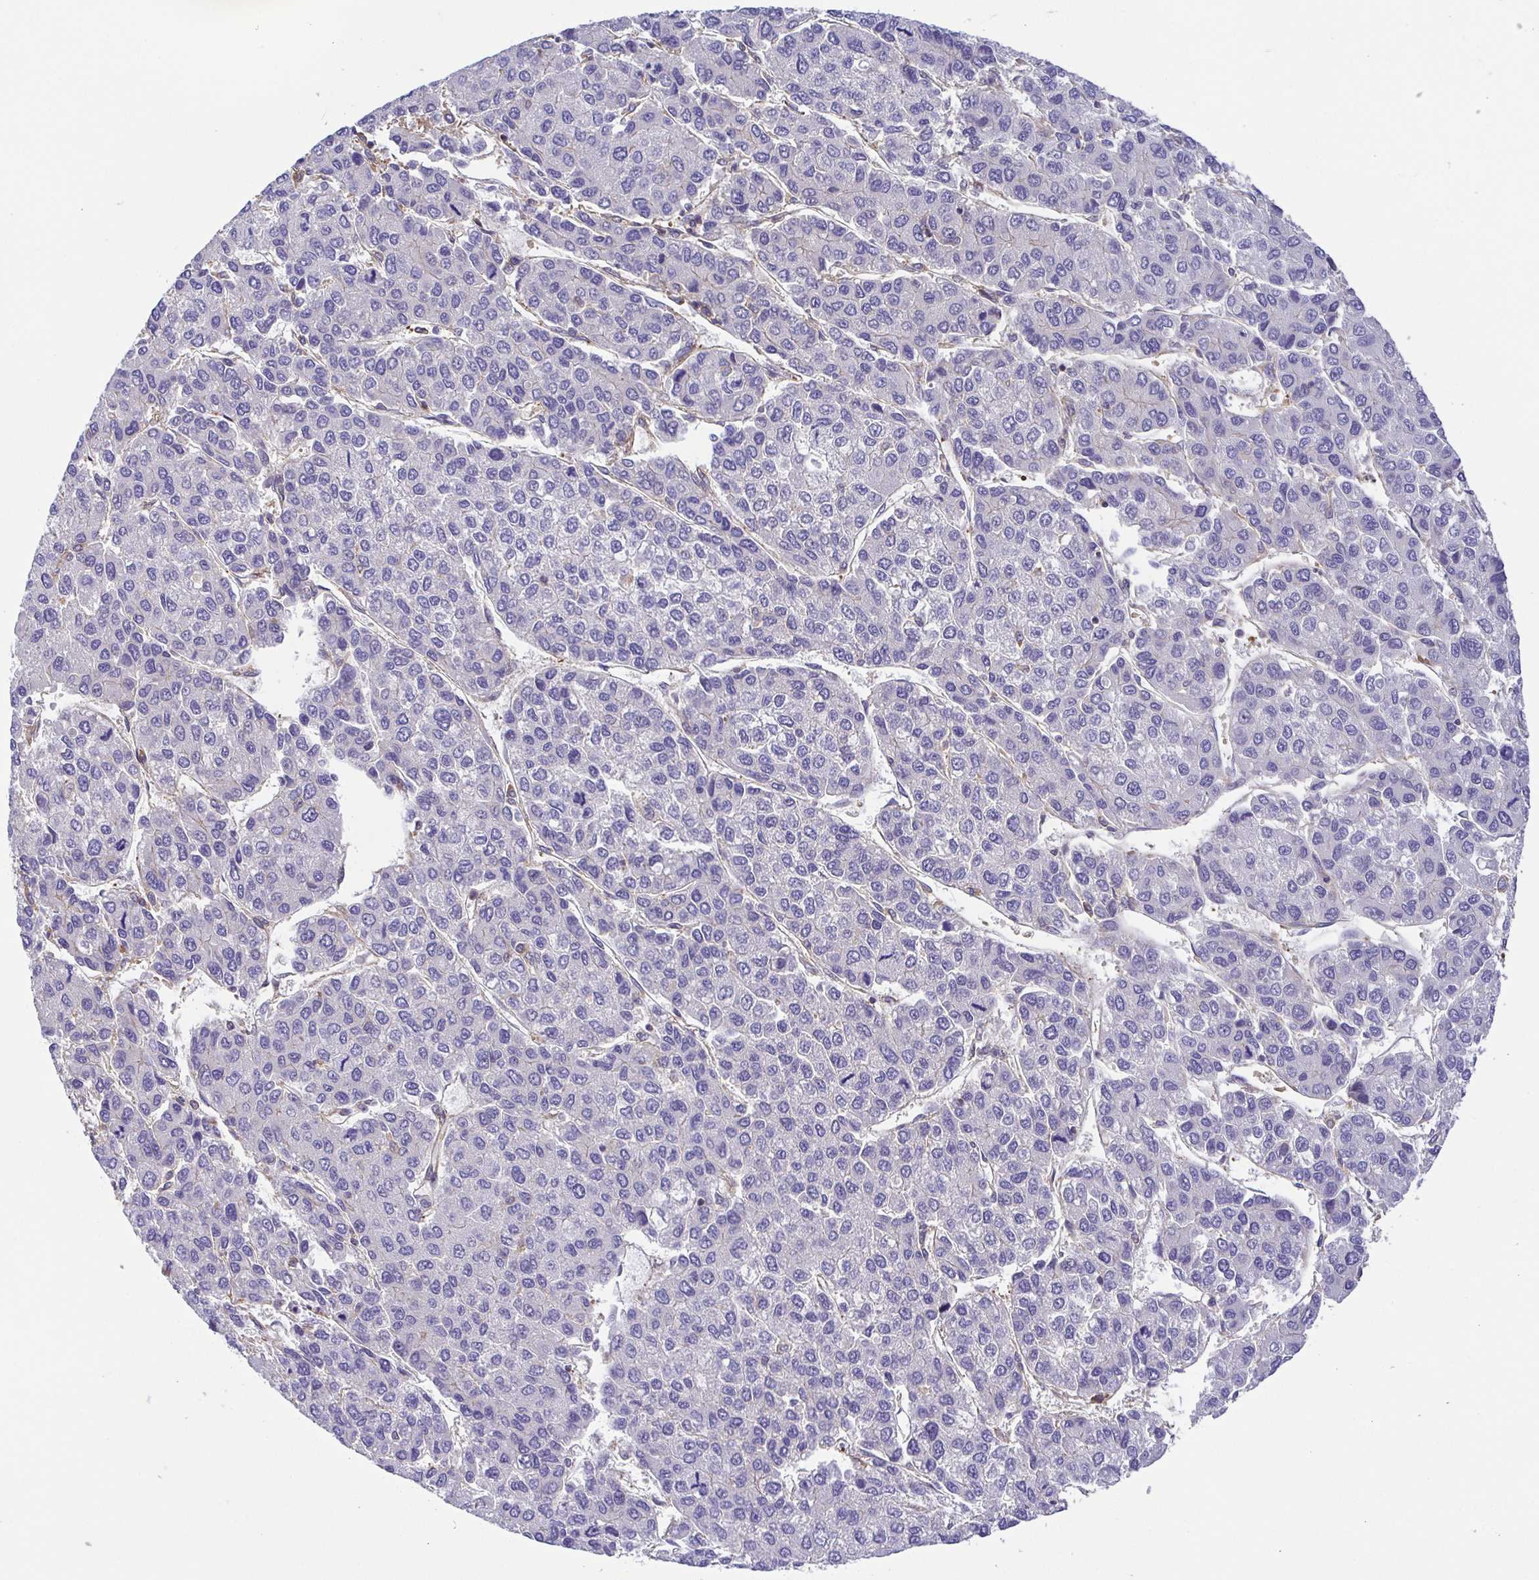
{"staining": {"intensity": "negative", "quantity": "none", "location": "none"}, "tissue": "liver cancer", "cell_type": "Tumor cells", "image_type": "cancer", "snomed": [{"axis": "morphology", "description": "Carcinoma, Hepatocellular, NOS"}, {"axis": "topography", "description": "Liver"}], "caption": "This is a micrograph of IHC staining of liver hepatocellular carcinoma, which shows no positivity in tumor cells.", "gene": "PRR14L", "patient": {"sex": "female", "age": 66}}